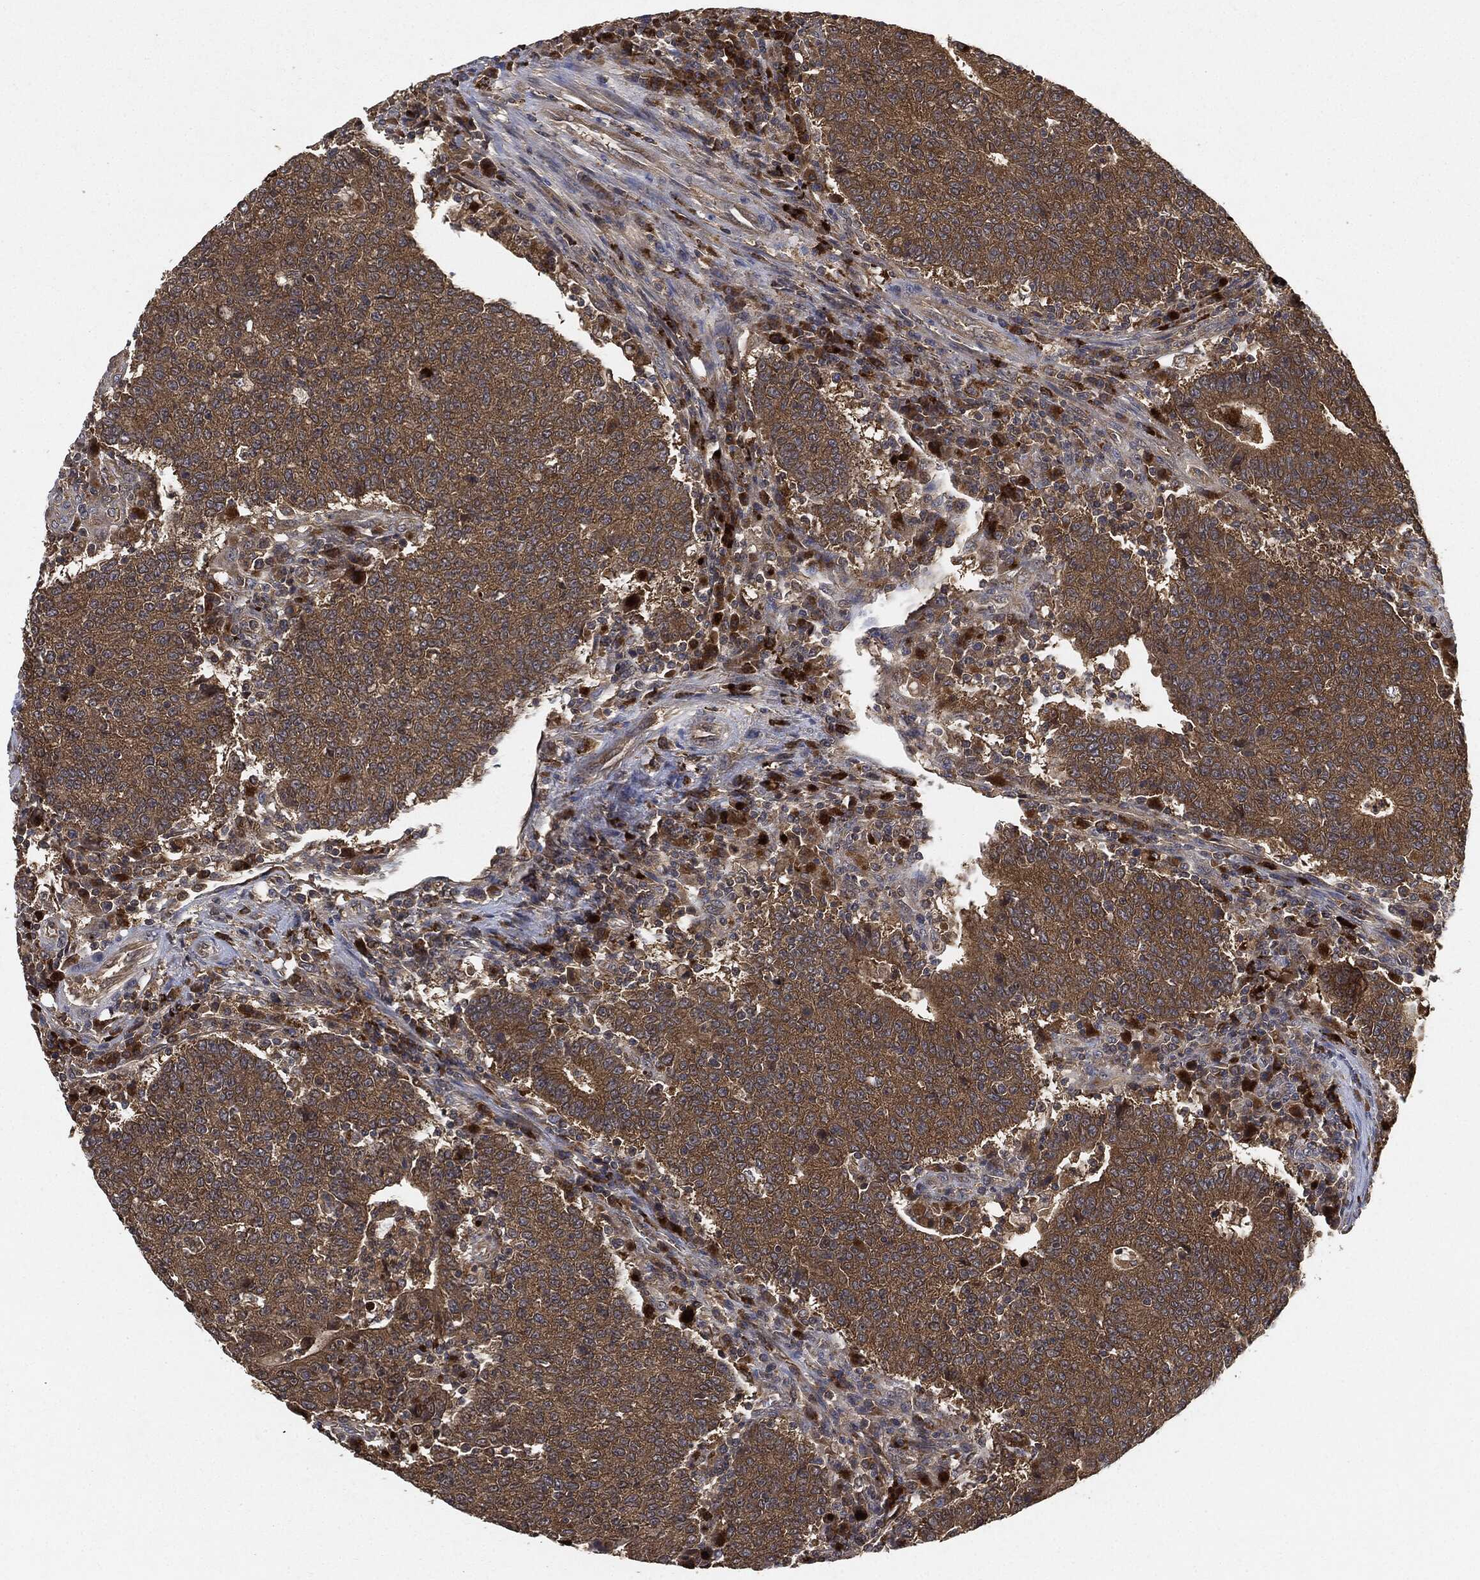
{"staining": {"intensity": "moderate", "quantity": ">75%", "location": "cytoplasmic/membranous"}, "tissue": "colorectal cancer", "cell_type": "Tumor cells", "image_type": "cancer", "snomed": [{"axis": "morphology", "description": "Adenocarcinoma, NOS"}, {"axis": "topography", "description": "Colon"}], "caption": "A histopathology image showing moderate cytoplasmic/membranous positivity in about >75% of tumor cells in colorectal cancer (adenocarcinoma), as visualized by brown immunohistochemical staining.", "gene": "BRAF", "patient": {"sex": "female", "age": 75}}